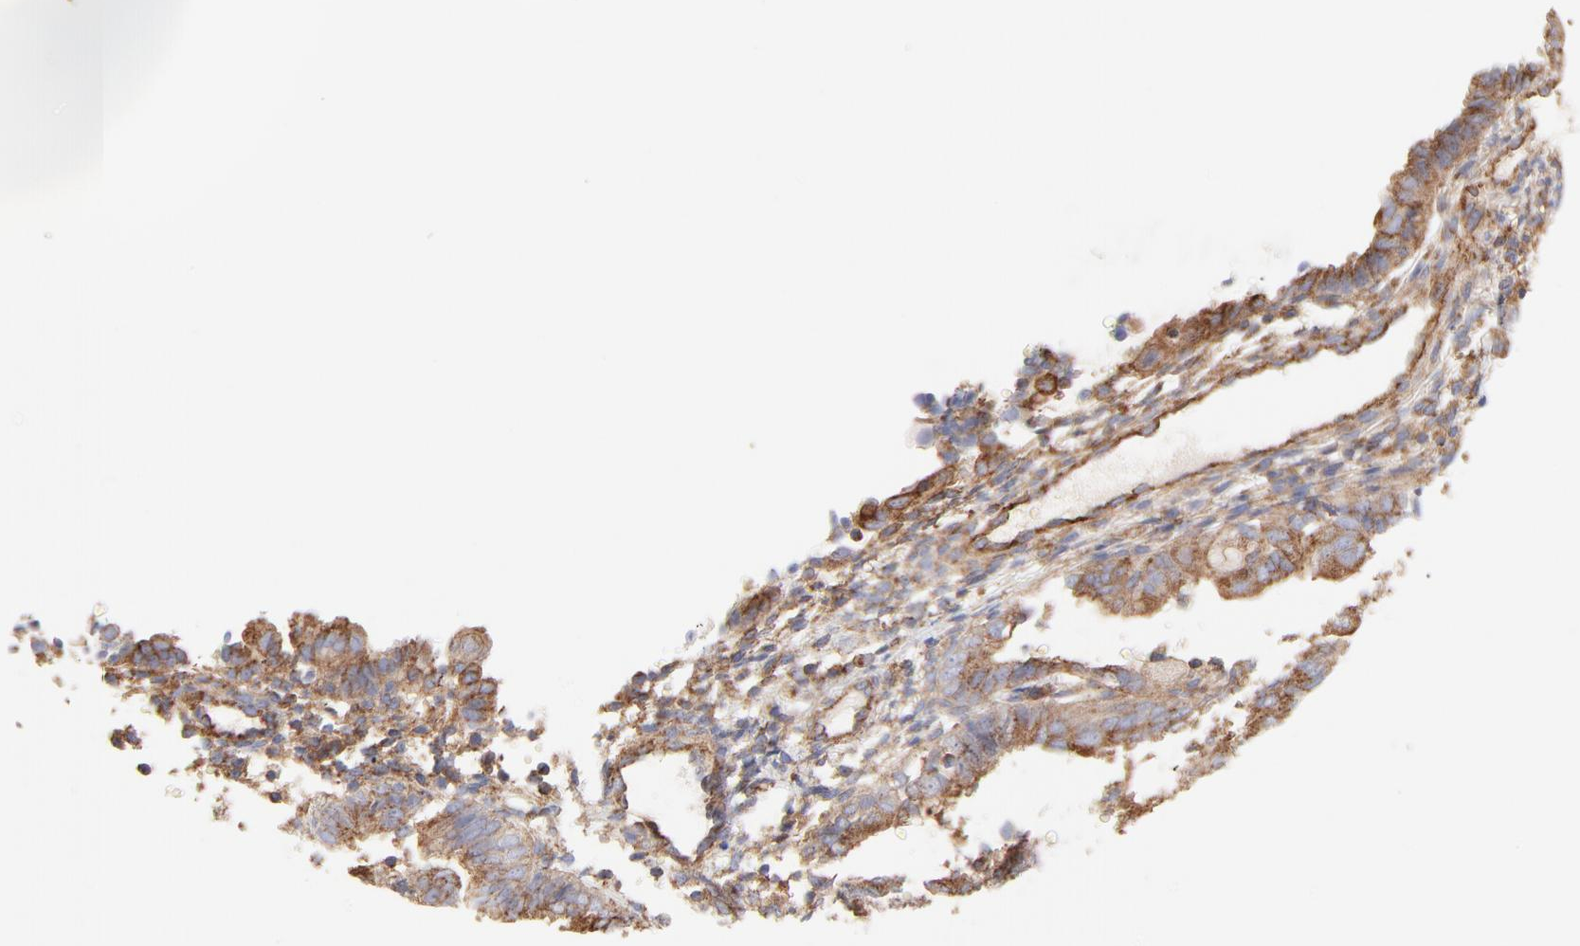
{"staining": {"intensity": "moderate", "quantity": ">75%", "location": "cytoplasmic/membranous"}, "tissue": "endometrial cancer", "cell_type": "Tumor cells", "image_type": "cancer", "snomed": [{"axis": "morphology", "description": "Adenocarcinoma, NOS"}, {"axis": "topography", "description": "Endometrium"}], "caption": "Endometrial adenocarcinoma stained with DAB (3,3'-diaminobenzidine) immunohistochemistry shows medium levels of moderate cytoplasmic/membranous staining in approximately >75% of tumor cells.", "gene": "CLTB", "patient": {"sex": "female", "age": 63}}